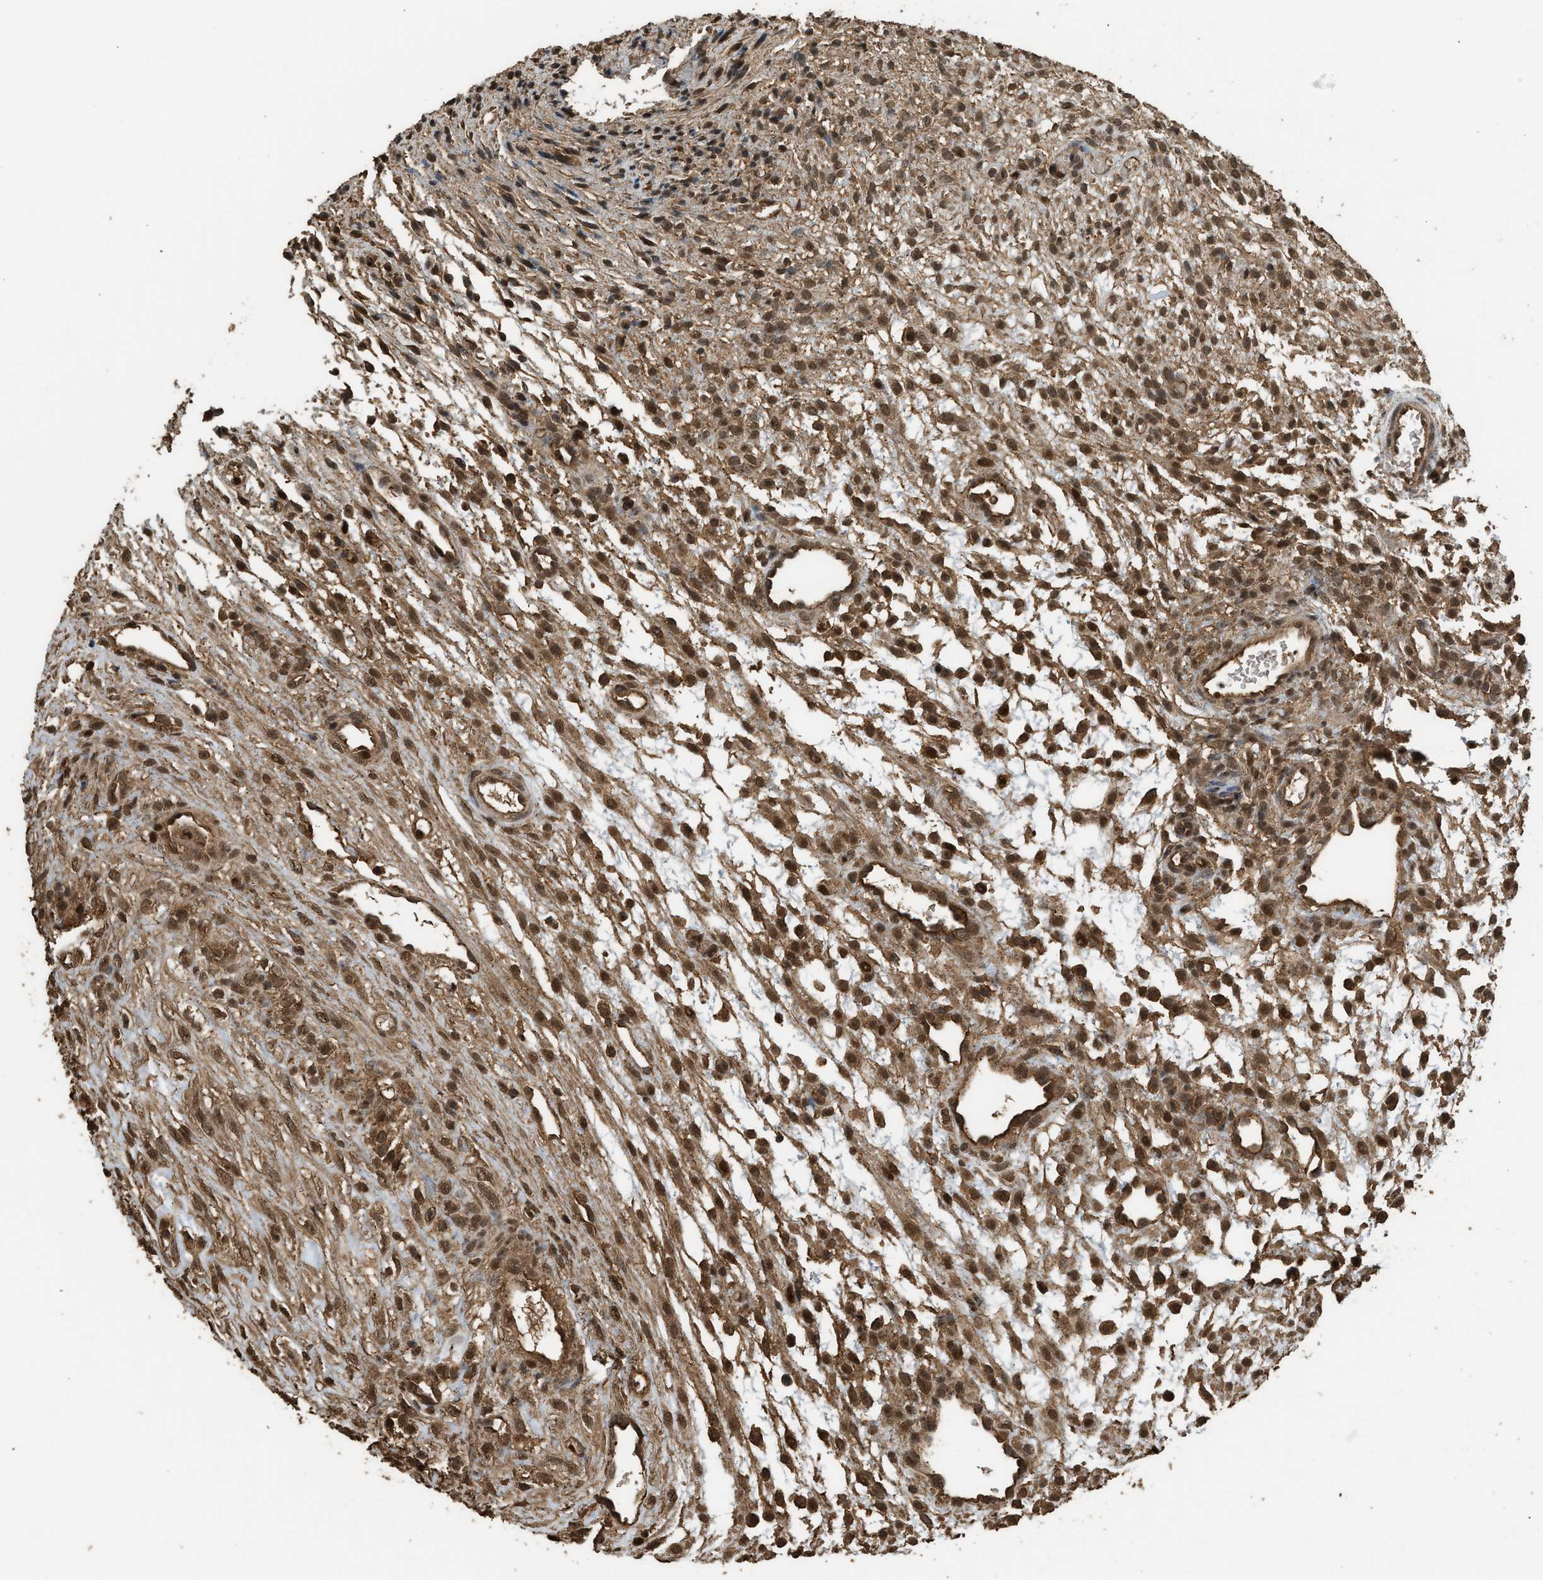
{"staining": {"intensity": "strong", "quantity": ">75%", "location": "cytoplasmic/membranous,nuclear"}, "tissue": "ovary", "cell_type": "Ovarian stroma cells", "image_type": "normal", "snomed": [{"axis": "morphology", "description": "Normal tissue, NOS"}, {"axis": "morphology", "description": "Cyst, NOS"}, {"axis": "topography", "description": "Ovary"}], "caption": "An IHC photomicrograph of benign tissue is shown. Protein staining in brown highlights strong cytoplasmic/membranous,nuclear positivity in ovary within ovarian stroma cells.", "gene": "MYBL2", "patient": {"sex": "female", "age": 18}}